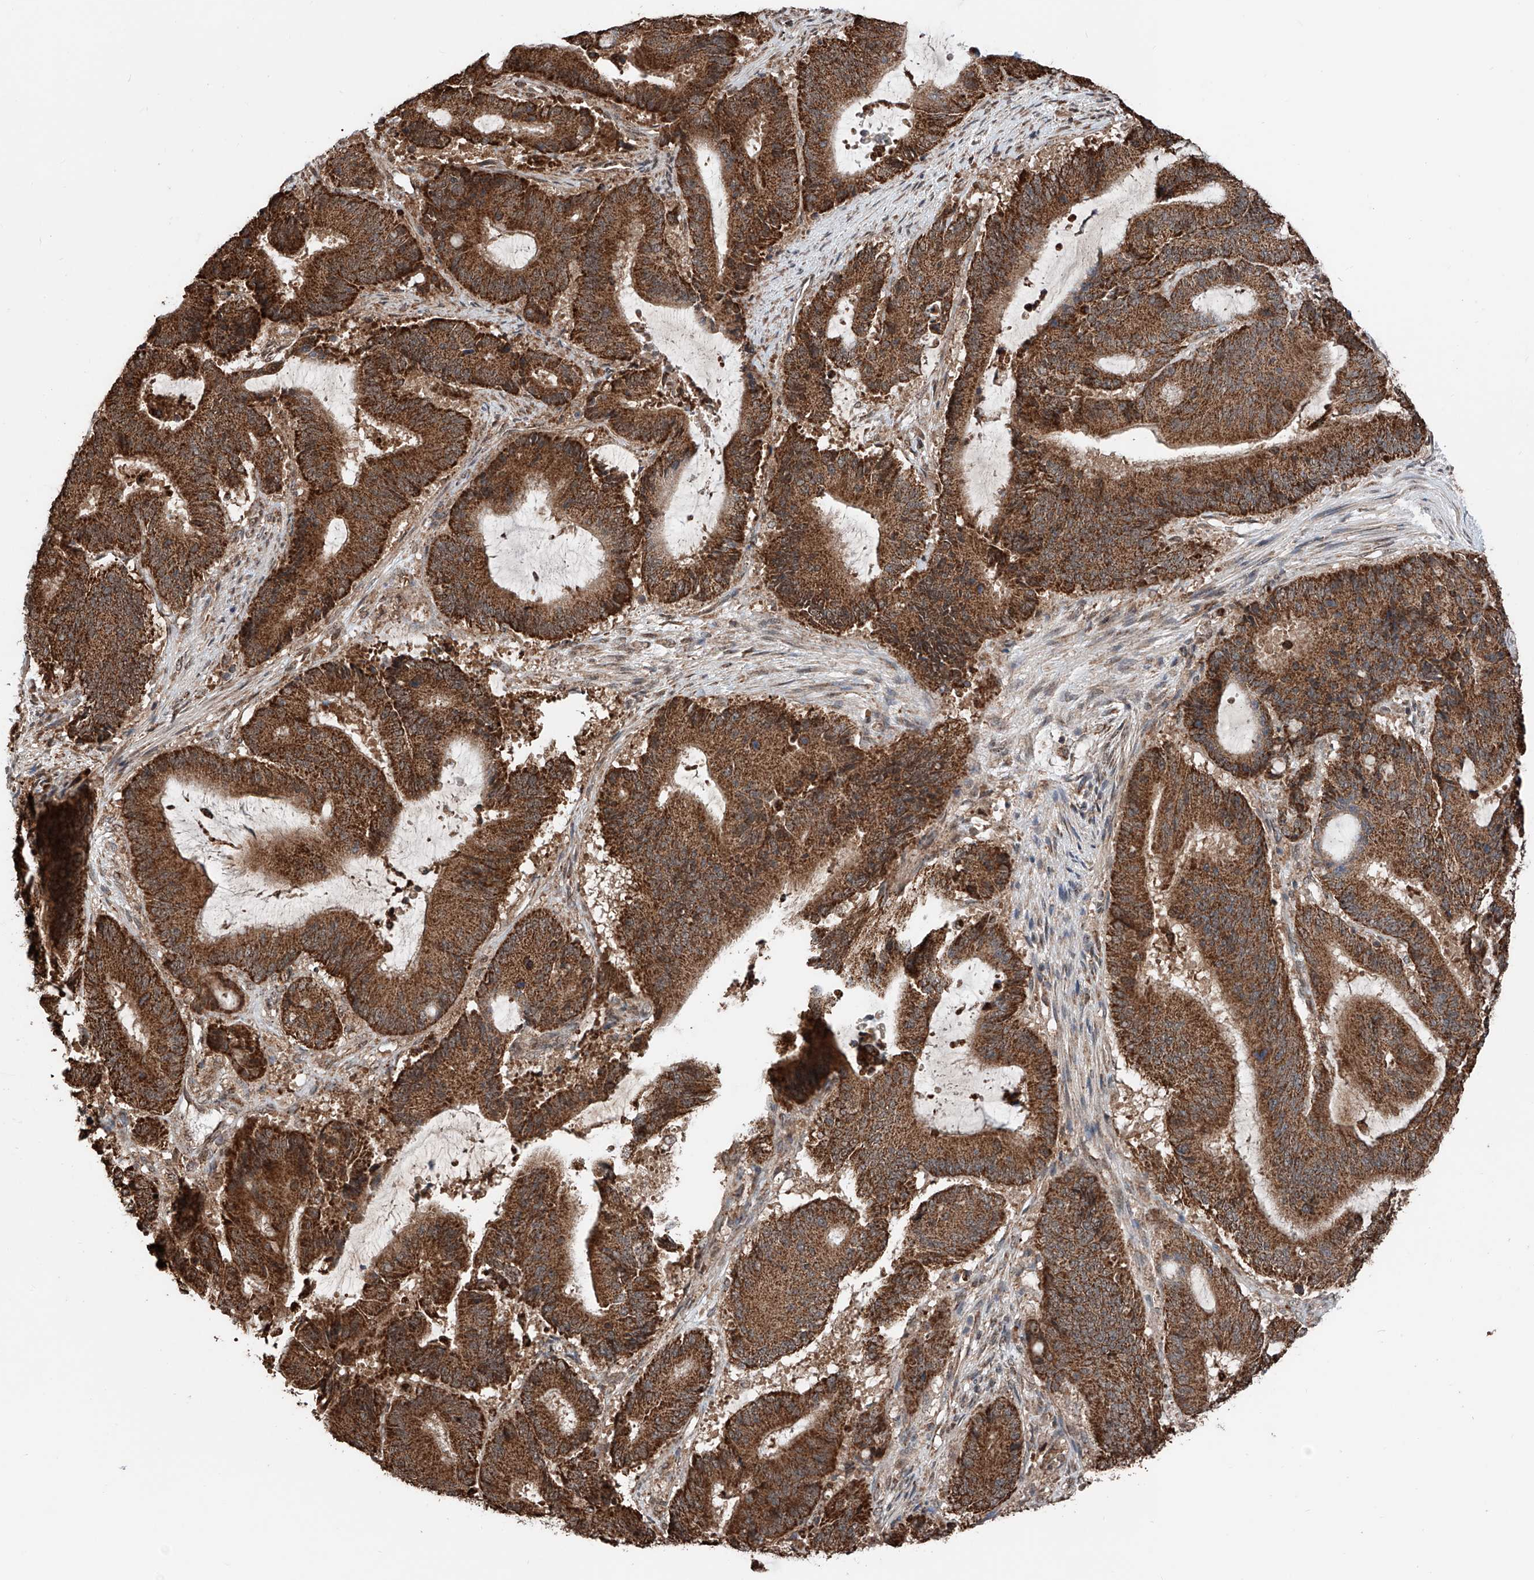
{"staining": {"intensity": "strong", "quantity": ">75%", "location": "cytoplasmic/membranous"}, "tissue": "liver cancer", "cell_type": "Tumor cells", "image_type": "cancer", "snomed": [{"axis": "morphology", "description": "Normal tissue, NOS"}, {"axis": "morphology", "description": "Cholangiocarcinoma"}, {"axis": "topography", "description": "Liver"}, {"axis": "topography", "description": "Peripheral nerve tissue"}], "caption": "The histopathology image shows a brown stain indicating the presence of a protein in the cytoplasmic/membranous of tumor cells in cholangiocarcinoma (liver). (Stains: DAB (3,3'-diaminobenzidine) in brown, nuclei in blue, Microscopy: brightfield microscopy at high magnification).", "gene": "ZNF445", "patient": {"sex": "female", "age": 73}}